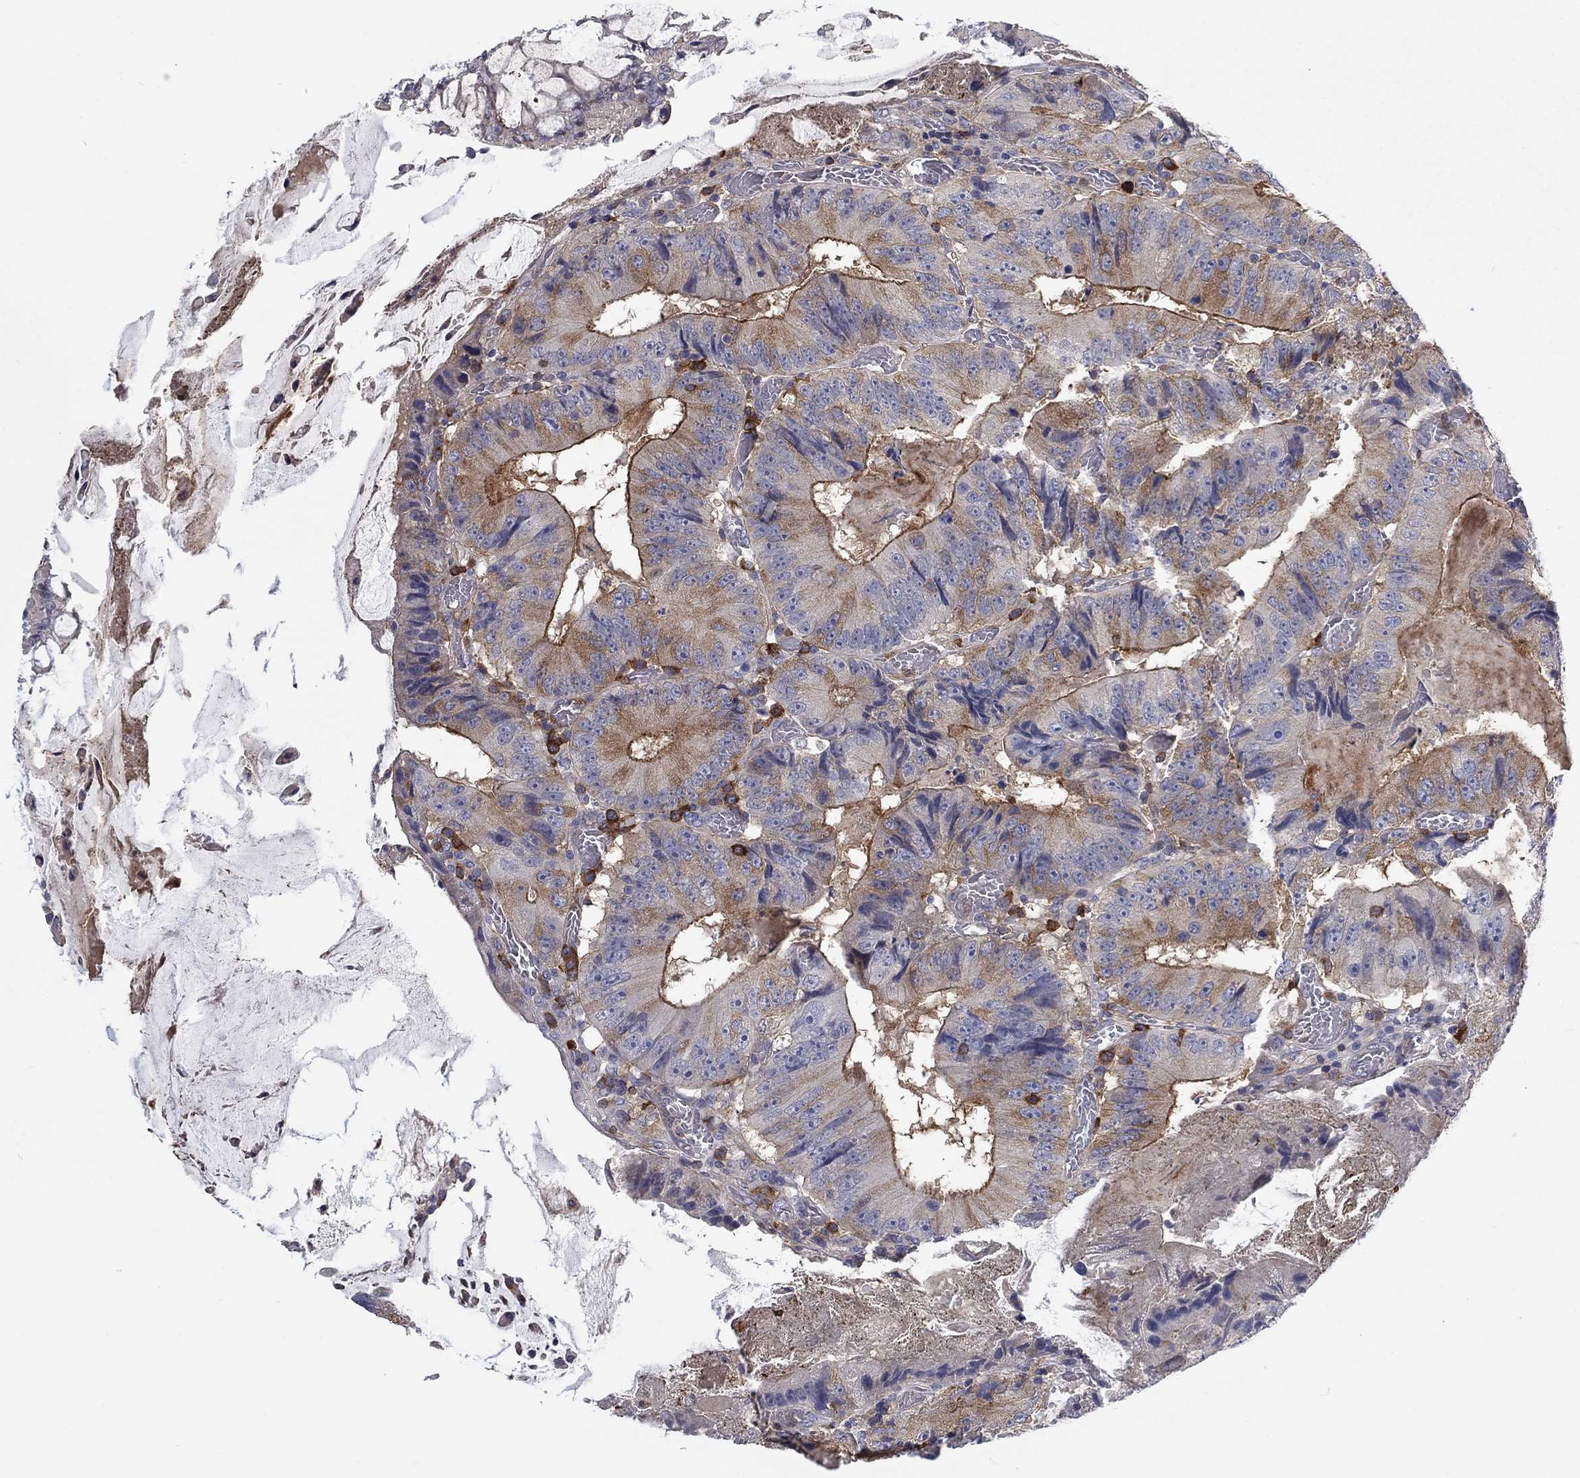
{"staining": {"intensity": "moderate", "quantity": "25%-75%", "location": "cytoplasmic/membranous"}, "tissue": "colorectal cancer", "cell_type": "Tumor cells", "image_type": "cancer", "snomed": [{"axis": "morphology", "description": "Adenocarcinoma, NOS"}, {"axis": "topography", "description": "Colon"}], "caption": "Colorectal cancer (adenocarcinoma) stained with immunohistochemistry reveals moderate cytoplasmic/membranous staining in about 25%-75% of tumor cells.", "gene": "KIF15", "patient": {"sex": "female", "age": 86}}